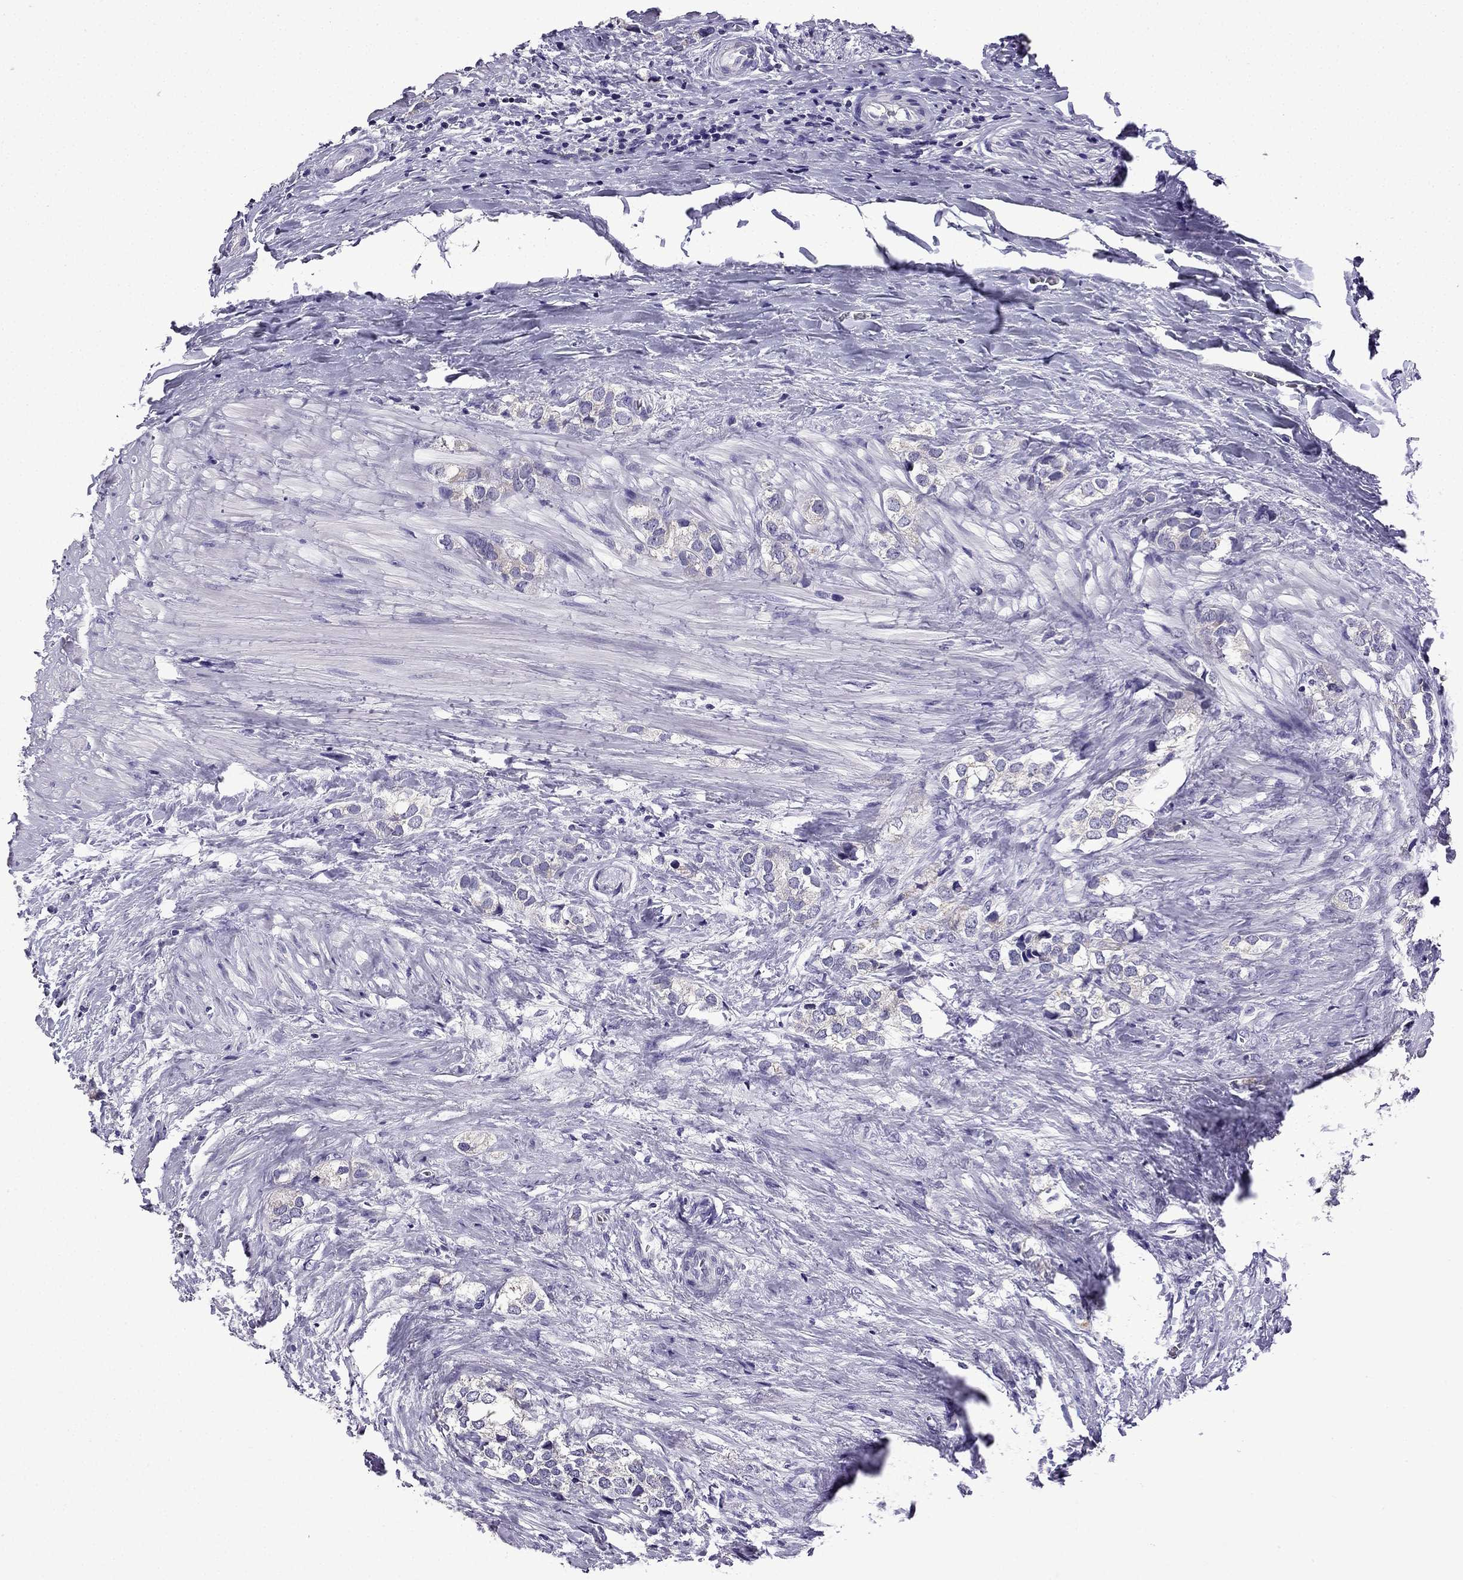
{"staining": {"intensity": "negative", "quantity": "none", "location": "none"}, "tissue": "prostate cancer", "cell_type": "Tumor cells", "image_type": "cancer", "snomed": [{"axis": "morphology", "description": "Adenocarcinoma, NOS"}, {"axis": "topography", "description": "Prostate and seminal vesicle, NOS"}], "caption": "There is no significant staining in tumor cells of adenocarcinoma (prostate). (DAB immunohistochemistry (IHC), high magnification).", "gene": "TTN", "patient": {"sex": "male", "age": 63}}